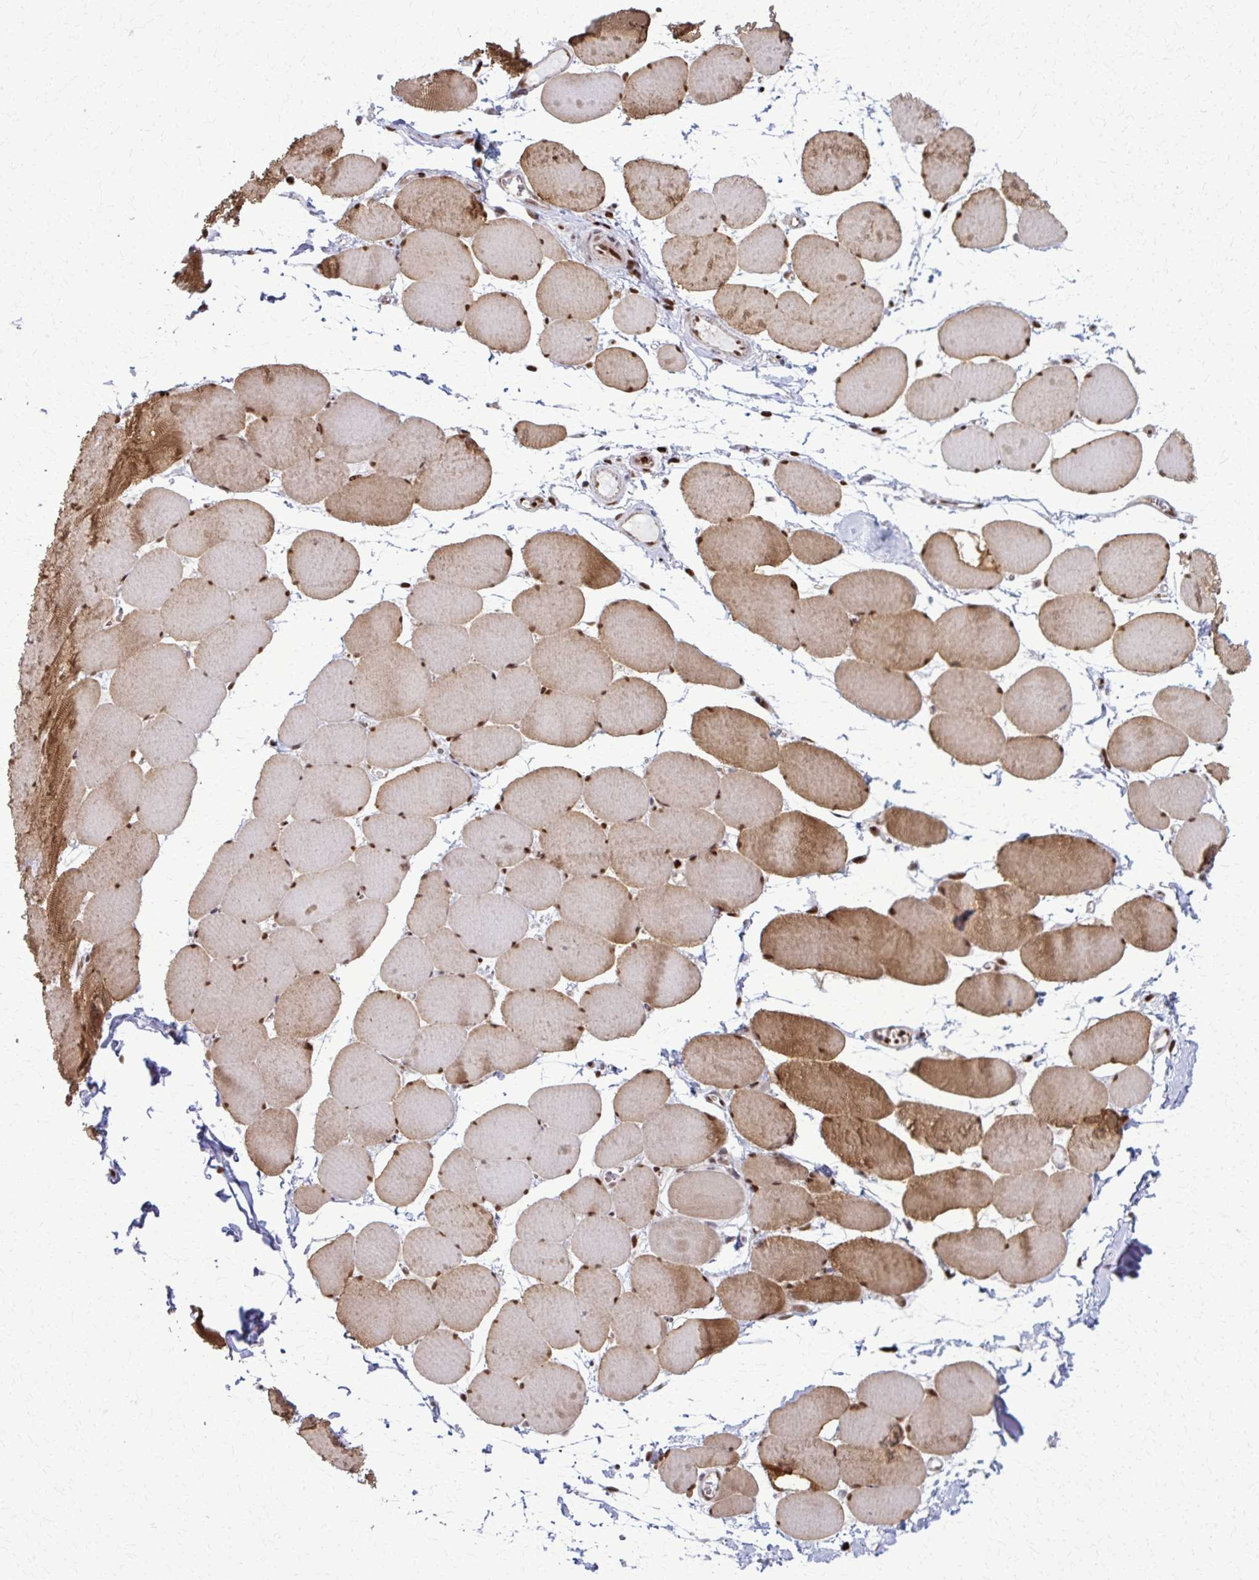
{"staining": {"intensity": "strong", "quantity": "25%-75%", "location": "cytoplasmic/membranous,nuclear"}, "tissue": "skeletal muscle", "cell_type": "Myocytes", "image_type": "normal", "snomed": [{"axis": "morphology", "description": "Normal tissue, NOS"}, {"axis": "topography", "description": "Skeletal muscle"}], "caption": "Strong cytoplasmic/membranous,nuclear staining is appreciated in about 25%-75% of myocytes in unremarkable skeletal muscle.", "gene": "ZNF559", "patient": {"sex": "female", "age": 75}}